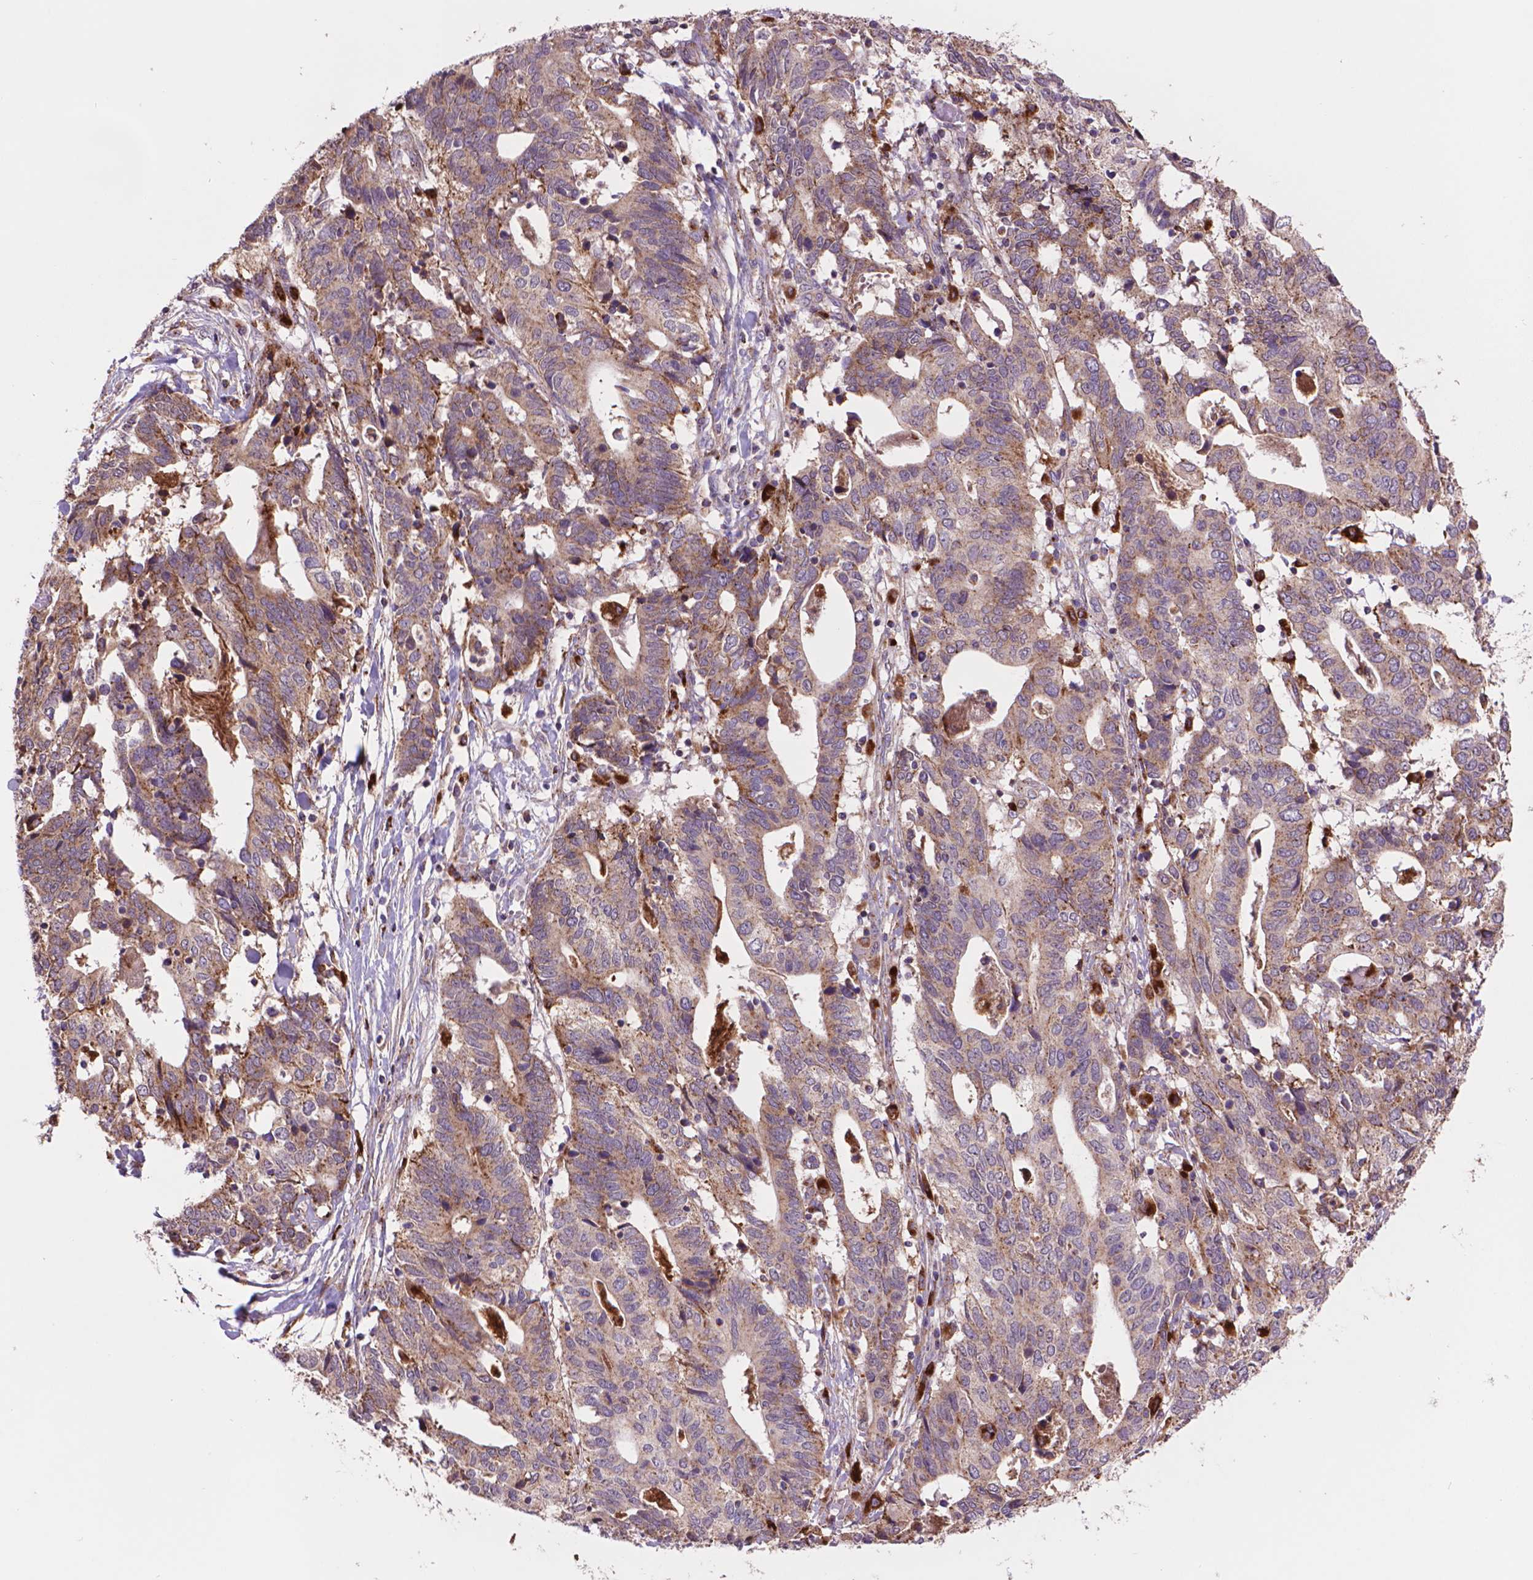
{"staining": {"intensity": "moderate", "quantity": ">75%", "location": "cytoplasmic/membranous"}, "tissue": "stomach cancer", "cell_type": "Tumor cells", "image_type": "cancer", "snomed": [{"axis": "morphology", "description": "Adenocarcinoma, NOS"}, {"axis": "topography", "description": "Stomach, upper"}], "caption": "Immunohistochemistry (IHC) histopathology image of neoplastic tissue: stomach cancer stained using immunohistochemistry demonstrates medium levels of moderate protein expression localized specifically in the cytoplasmic/membranous of tumor cells, appearing as a cytoplasmic/membranous brown color.", "gene": "GLB1", "patient": {"sex": "female", "age": 67}}